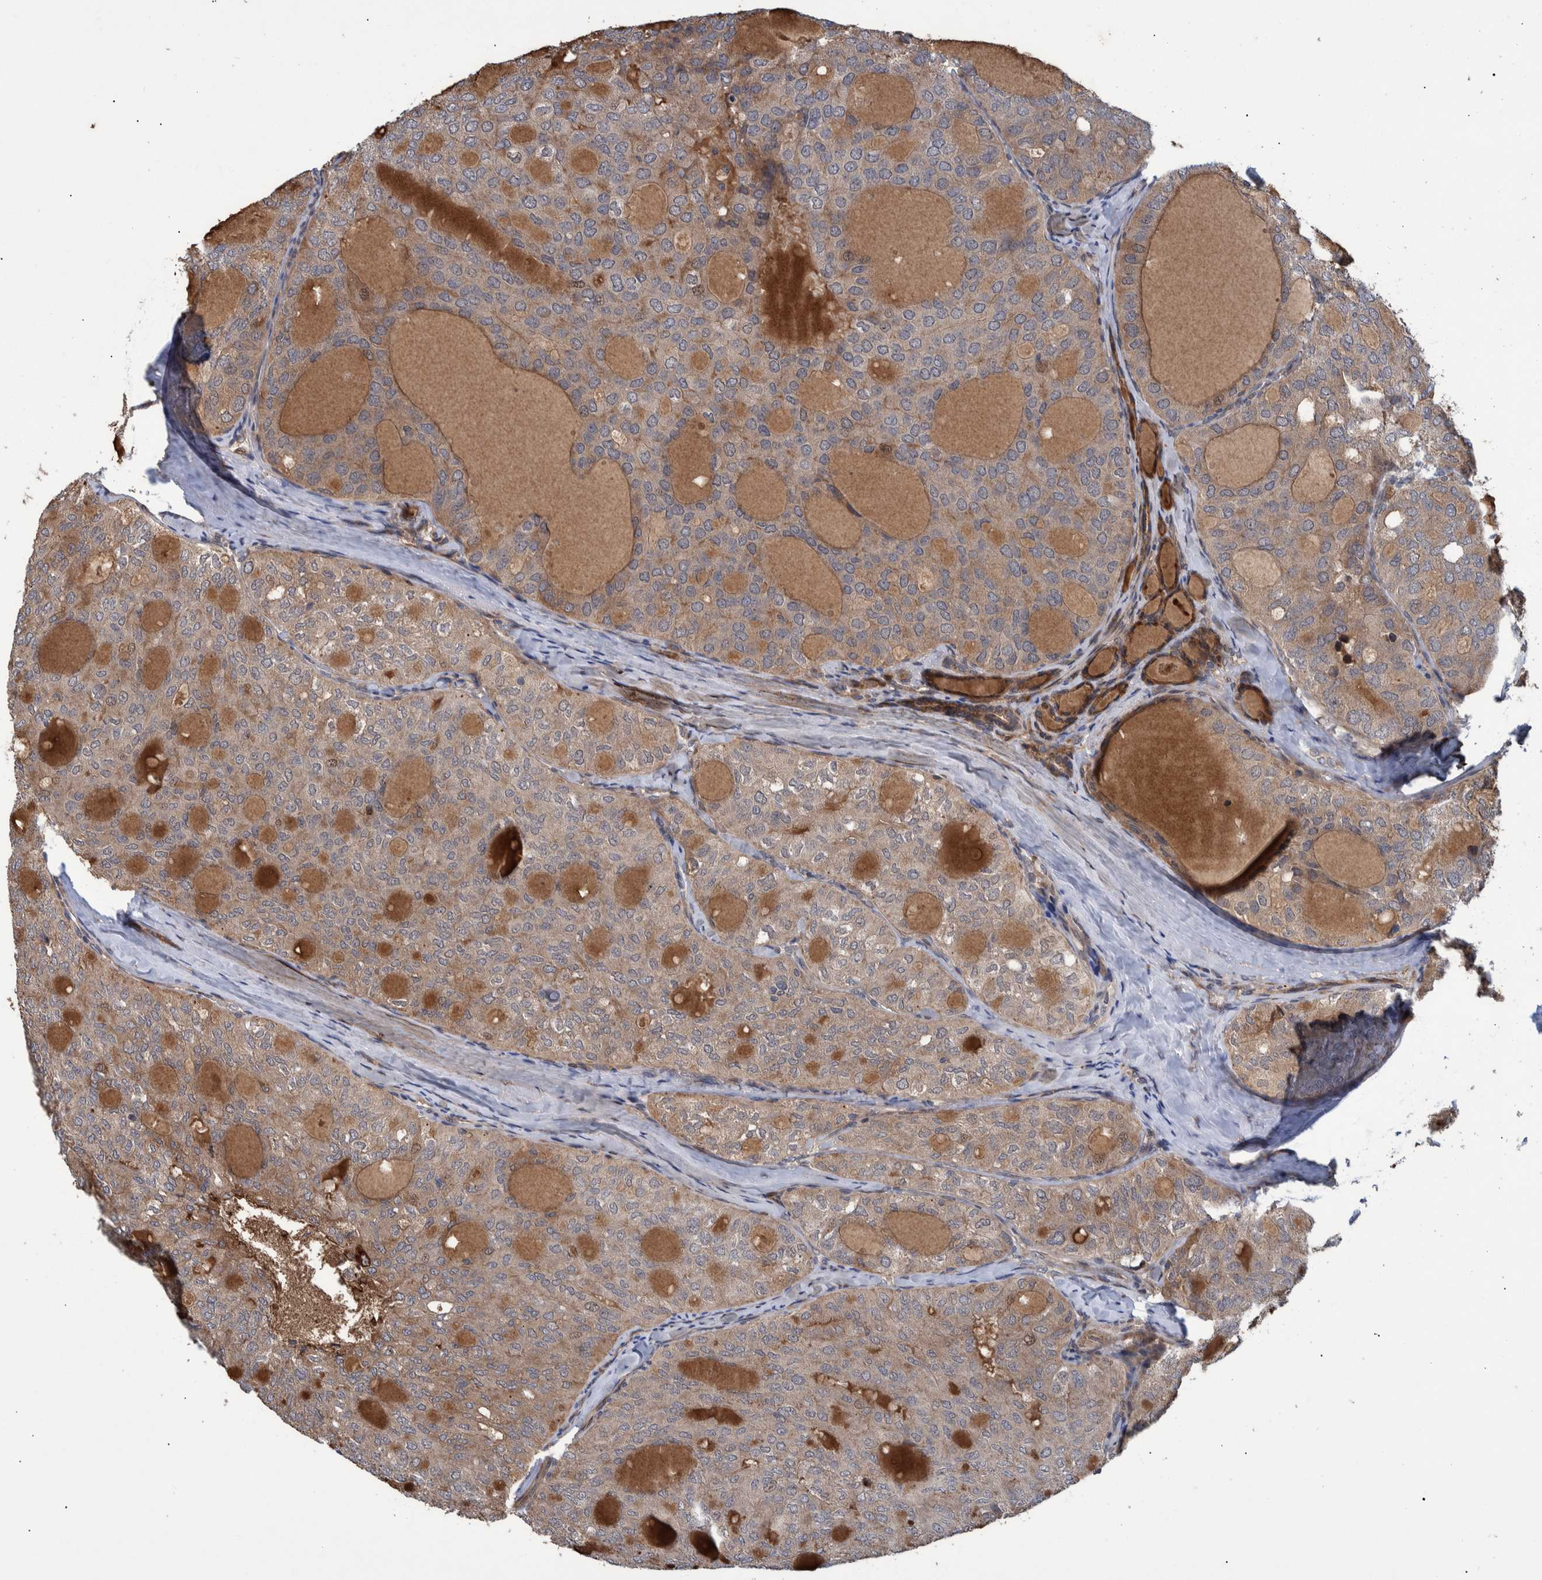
{"staining": {"intensity": "weak", "quantity": ">75%", "location": "cytoplasmic/membranous"}, "tissue": "thyroid cancer", "cell_type": "Tumor cells", "image_type": "cancer", "snomed": [{"axis": "morphology", "description": "Follicular adenoma carcinoma, NOS"}, {"axis": "topography", "description": "Thyroid gland"}], "caption": "Brown immunohistochemical staining in human follicular adenoma carcinoma (thyroid) reveals weak cytoplasmic/membranous positivity in about >75% of tumor cells. Using DAB (brown) and hematoxylin (blue) stains, captured at high magnification using brightfield microscopy.", "gene": "B3GNTL1", "patient": {"sex": "male", "age": 75}}